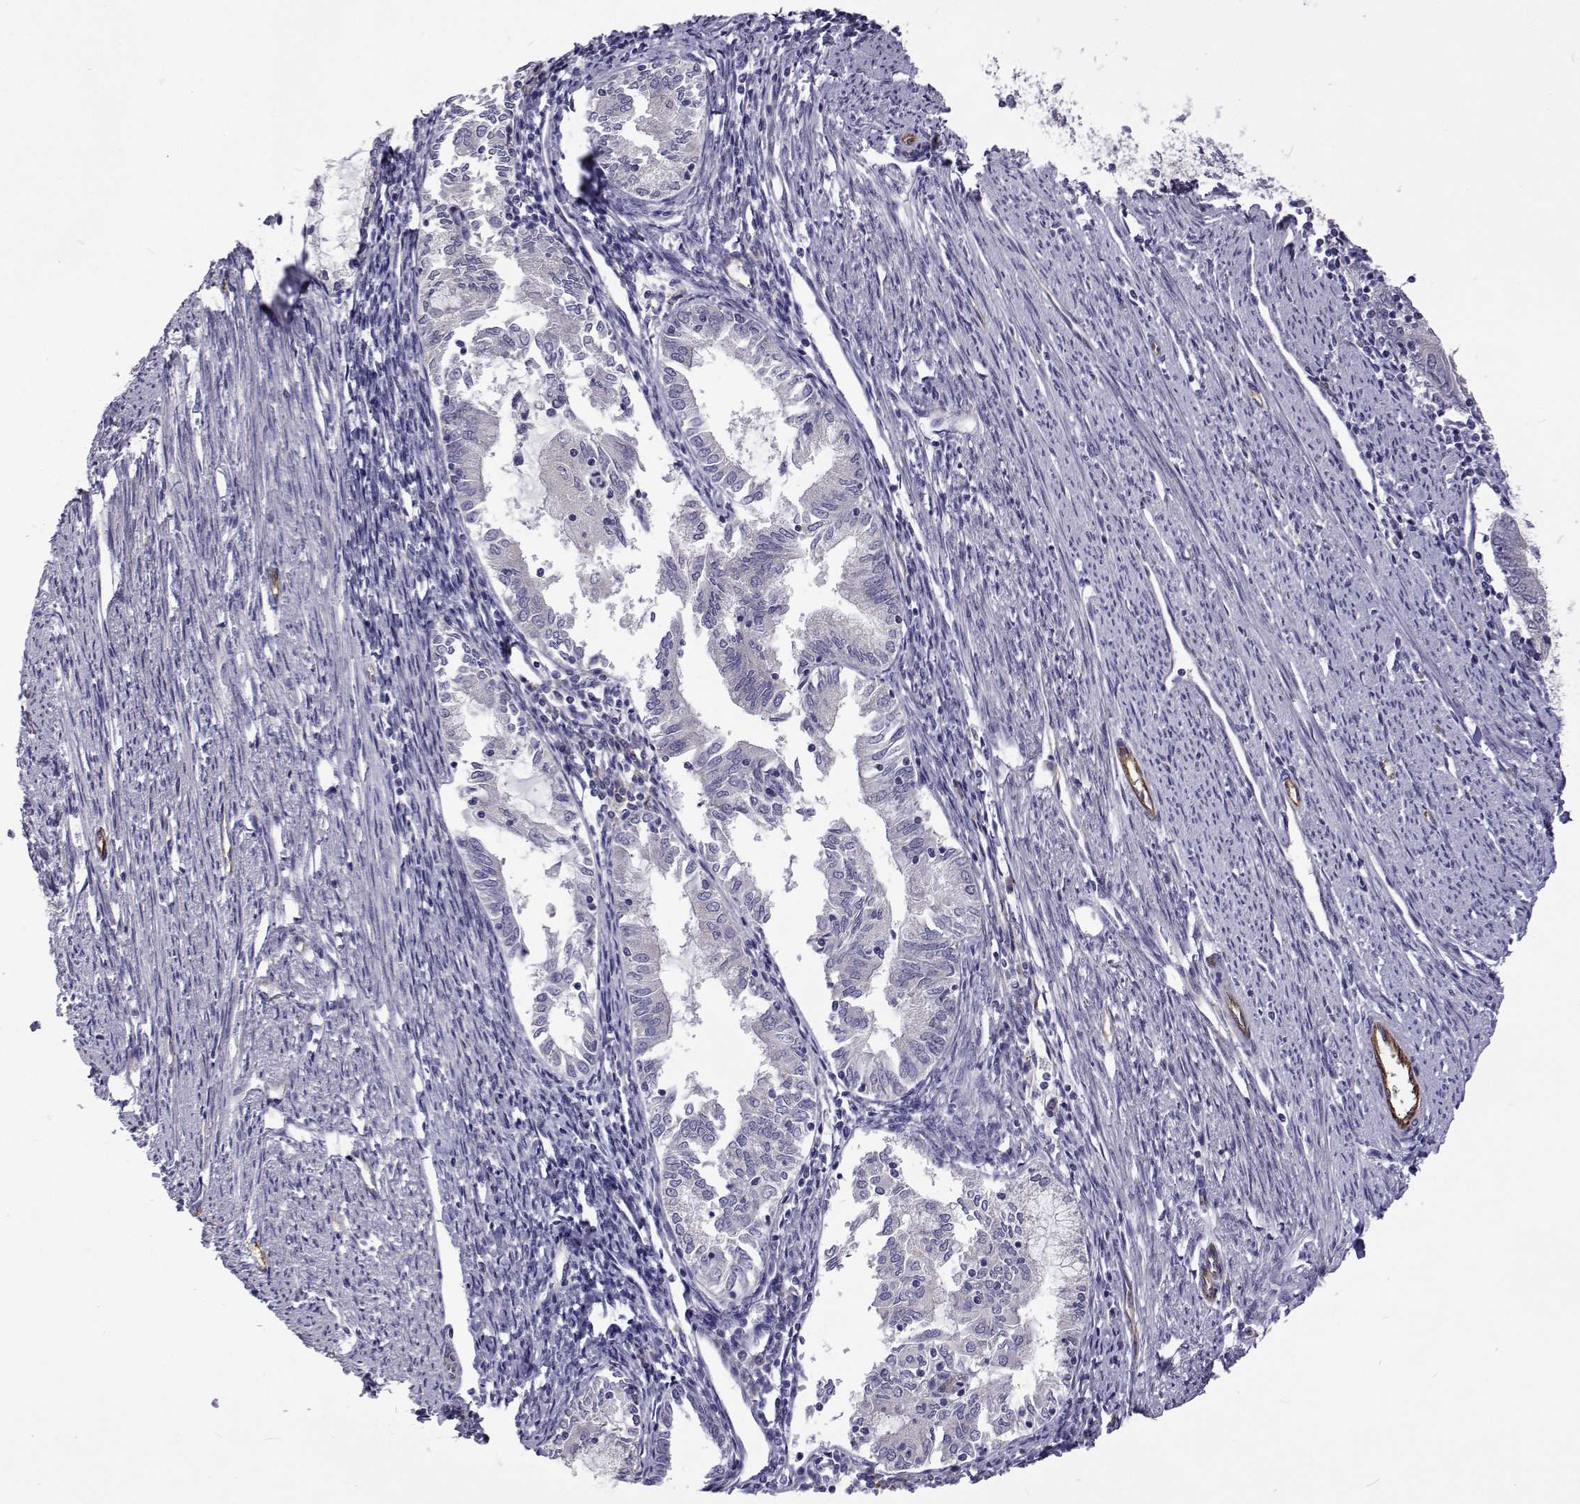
{"staining": {"intensity": "negative", "quantity": "none", "location": "none"}, "tissue": "endometrial cancer", "cell_type": "Tumor cells", "image_type": "cancer", "snomed": [{"axis": "morphology", "description": "Adenocarcinoma, NOS"}, {"axis": "topography", "description": "Endometrium"}], "caption": "There is no significant expression in tumor cells of endometrial adenocarcinoma.", "gene": "NPR3", "patient": {"sex": "female", "age": 79}}